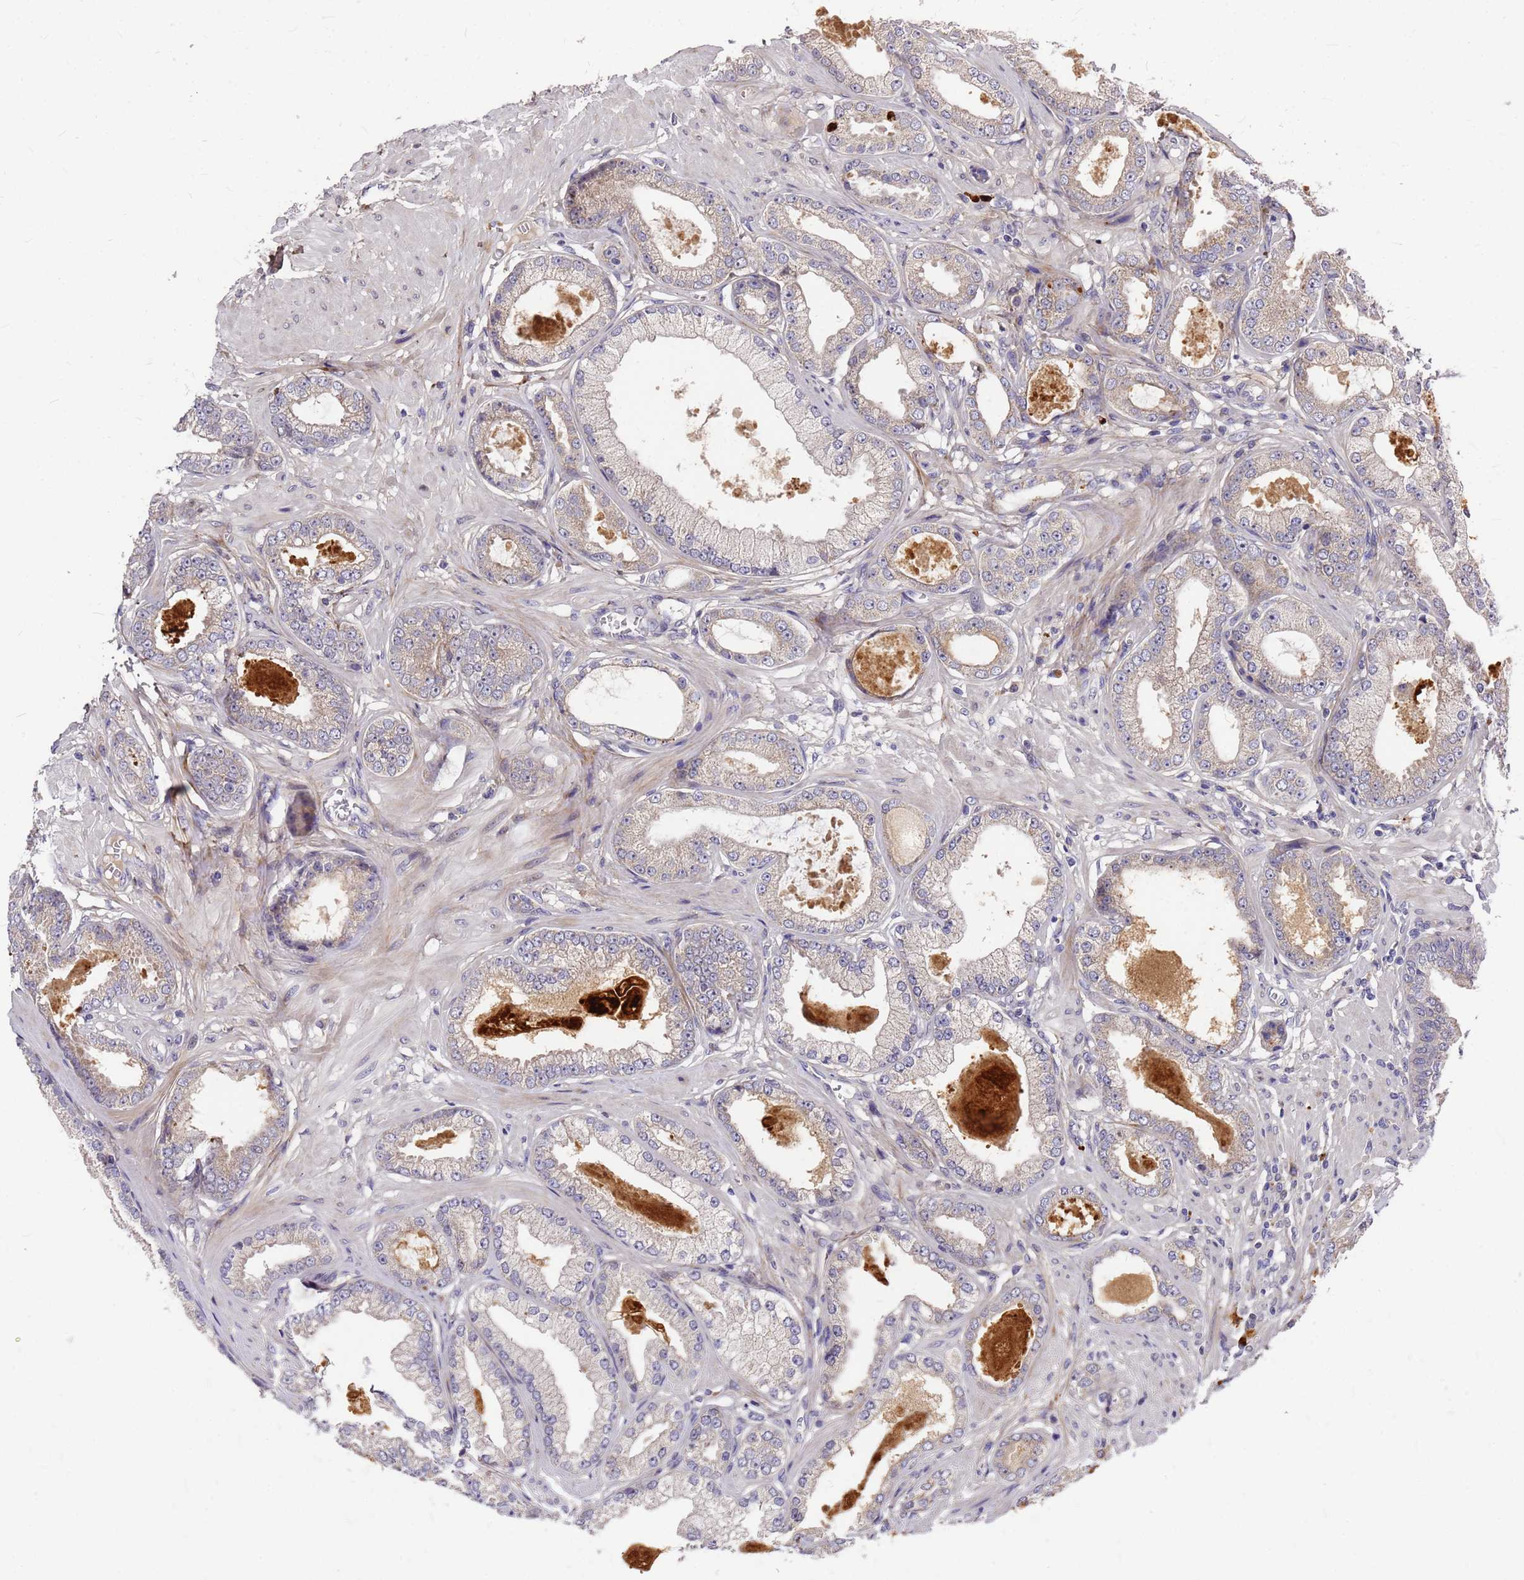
{"staining": {"intensity": "weak", "quantity": "<25%", "location": "cytoplasmic/membranous"}, "tissue": "prostate cancer", "cell_type": "Tumor cells", "image_type": "cancer", "snomed": [{"axis": "morphology", "description": "Adenocarcinoma, Low grade"}, {"axis": "topography", "description": "Prostate"}], "caption": "Human adenocarcinoma (low-grade) (prostate) stained for a protein using immunohistochemistry (IHC) reveals no staining in tumor cells.", "gene": "ZNF717", "patient": {"sex": "male", "age": 64}}